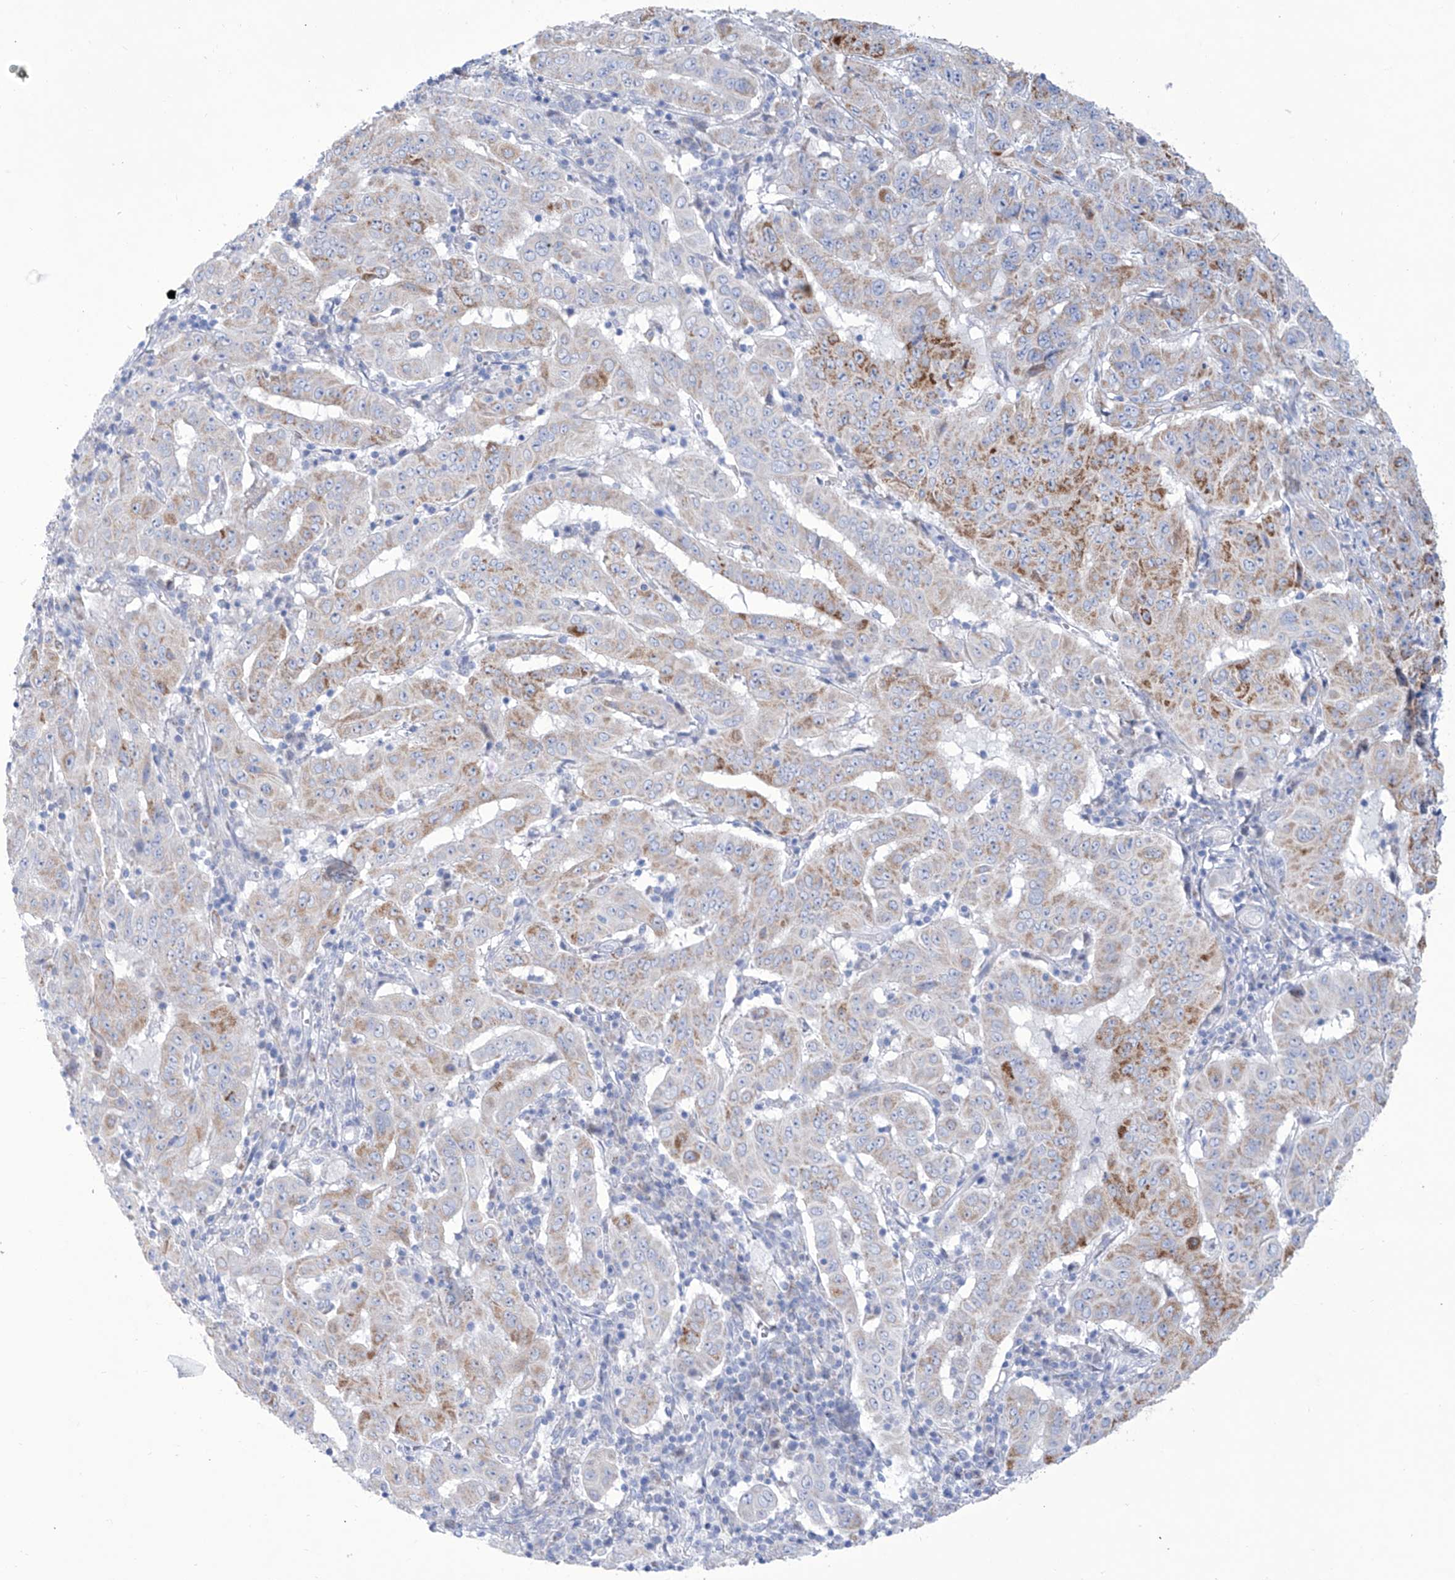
{"staining": {"intensity": "moderate", "quantity": "25%-75%", "location": "cytoplasmic/membranous"}, "tissue": "pancreatic cancer", "cell_type": "Tumor cells", "image_type": "cancer", "snomed": [{"axis": "morphology", "description": "Adenocarcinoma, NOS"}, {"axis": "topography", "description": "Pancreas"}], "caption": "This is an image of immunohistochemistry staining of pancreatic cancer (adenocarcinoma), which shows moderate staining in the cytoplasmic/membranous of tumor cells.", "gene": "ALDH6A1", "patient": {"sex": "male", "age": 63}}